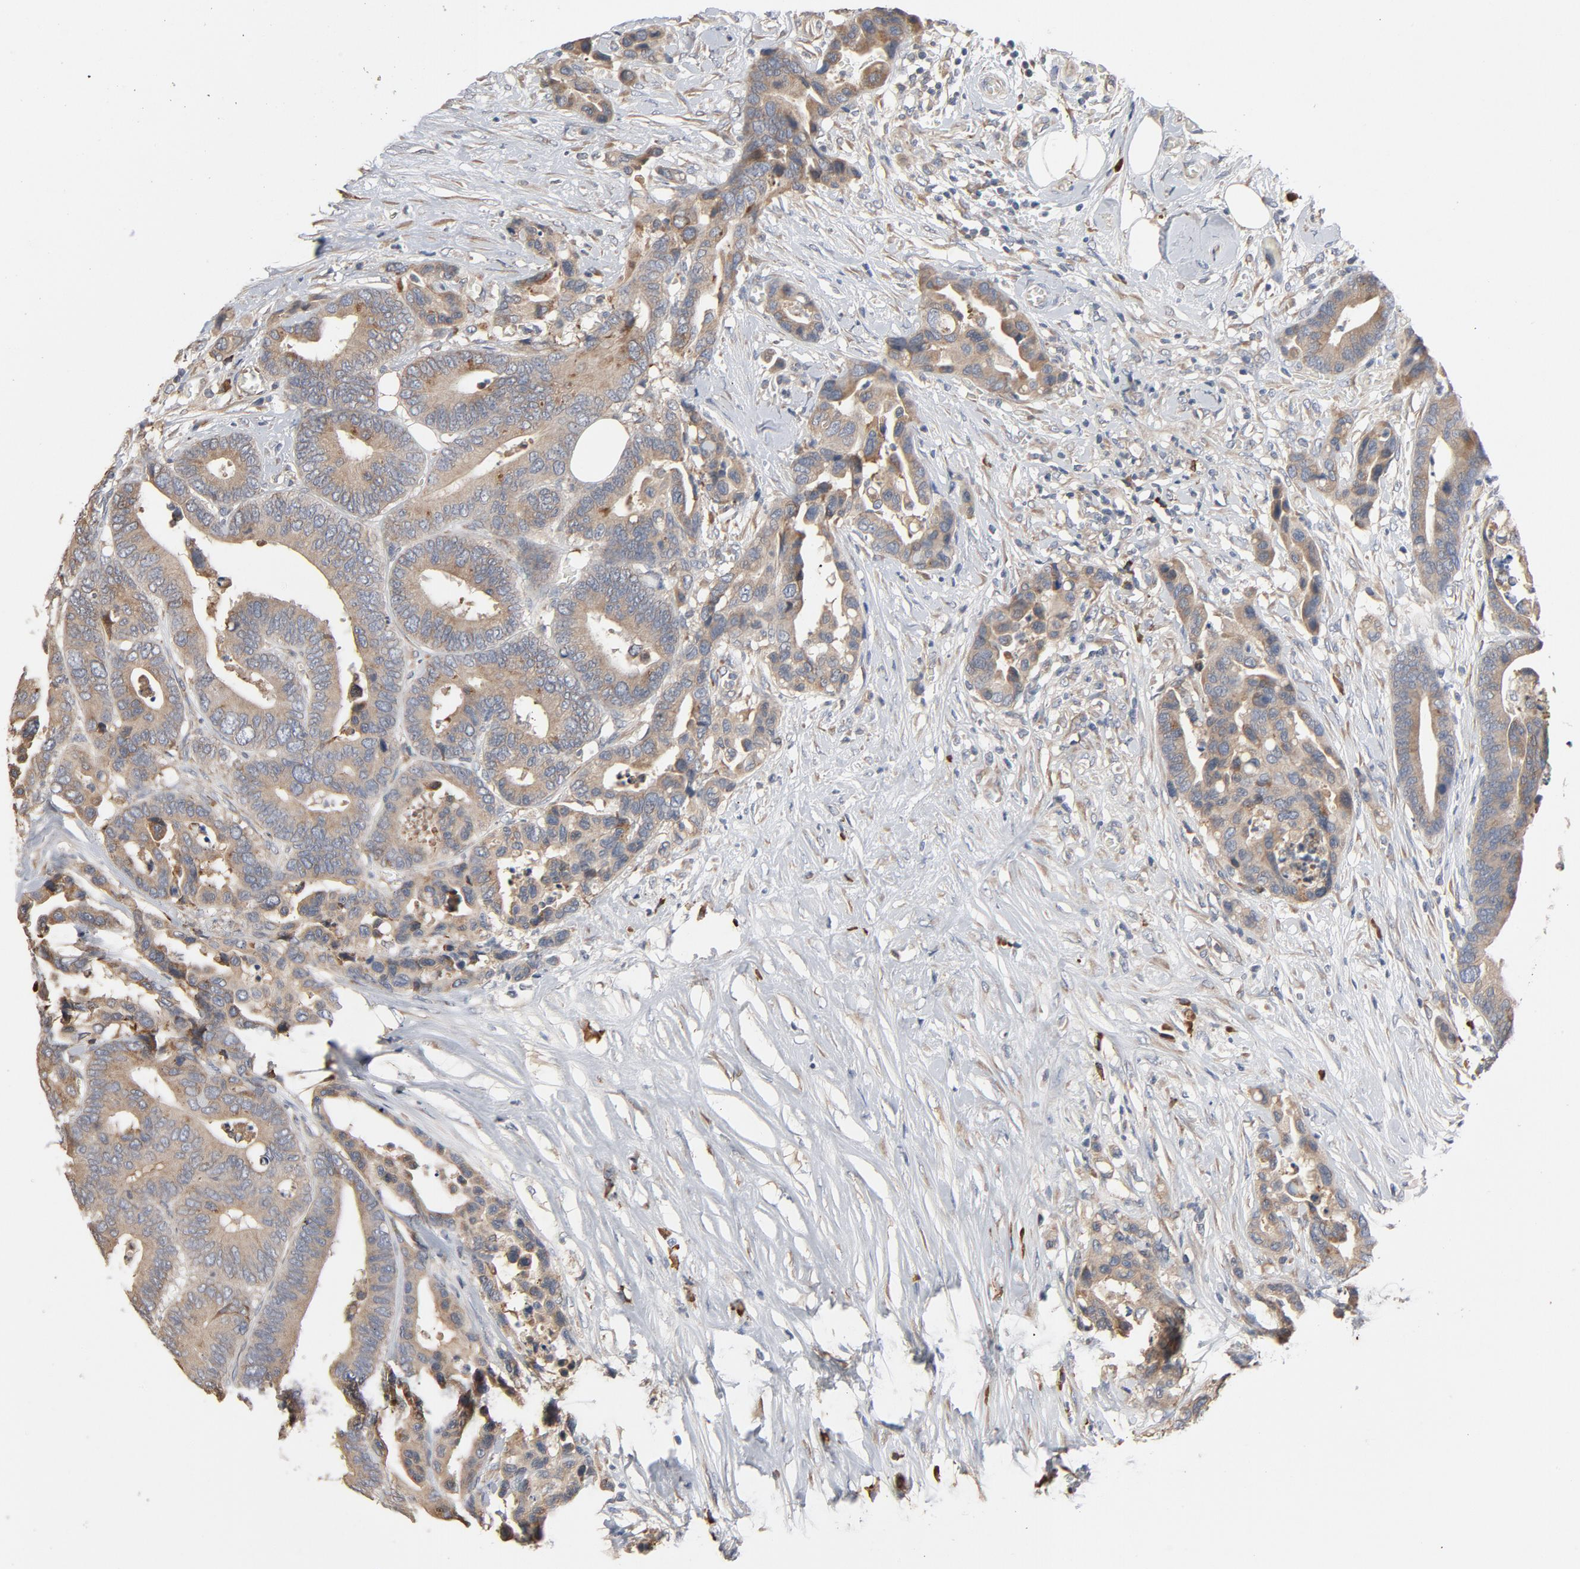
{"staining": {"intensity": "weak", "quantity": "25%-75%", "location": "cytoplasmic/membranous"}, "tissue": "colorectal cancer", "cell_type": "Tumor cells", "image_type": "cancer", "snomed": [{"axis": "morphology", "description": "Adenocarcinoma, NOS"}, {"axis": "topography", "description": "Colon"}], "caption": "Colorectal adenocarcinoma stained for a protein (brown) shows weak cytoplasmic/membranous positive staining in about 25%-75% of tumor cells.", "gene": "TLR4", "patient": {"sex": "male", "age": 82}}